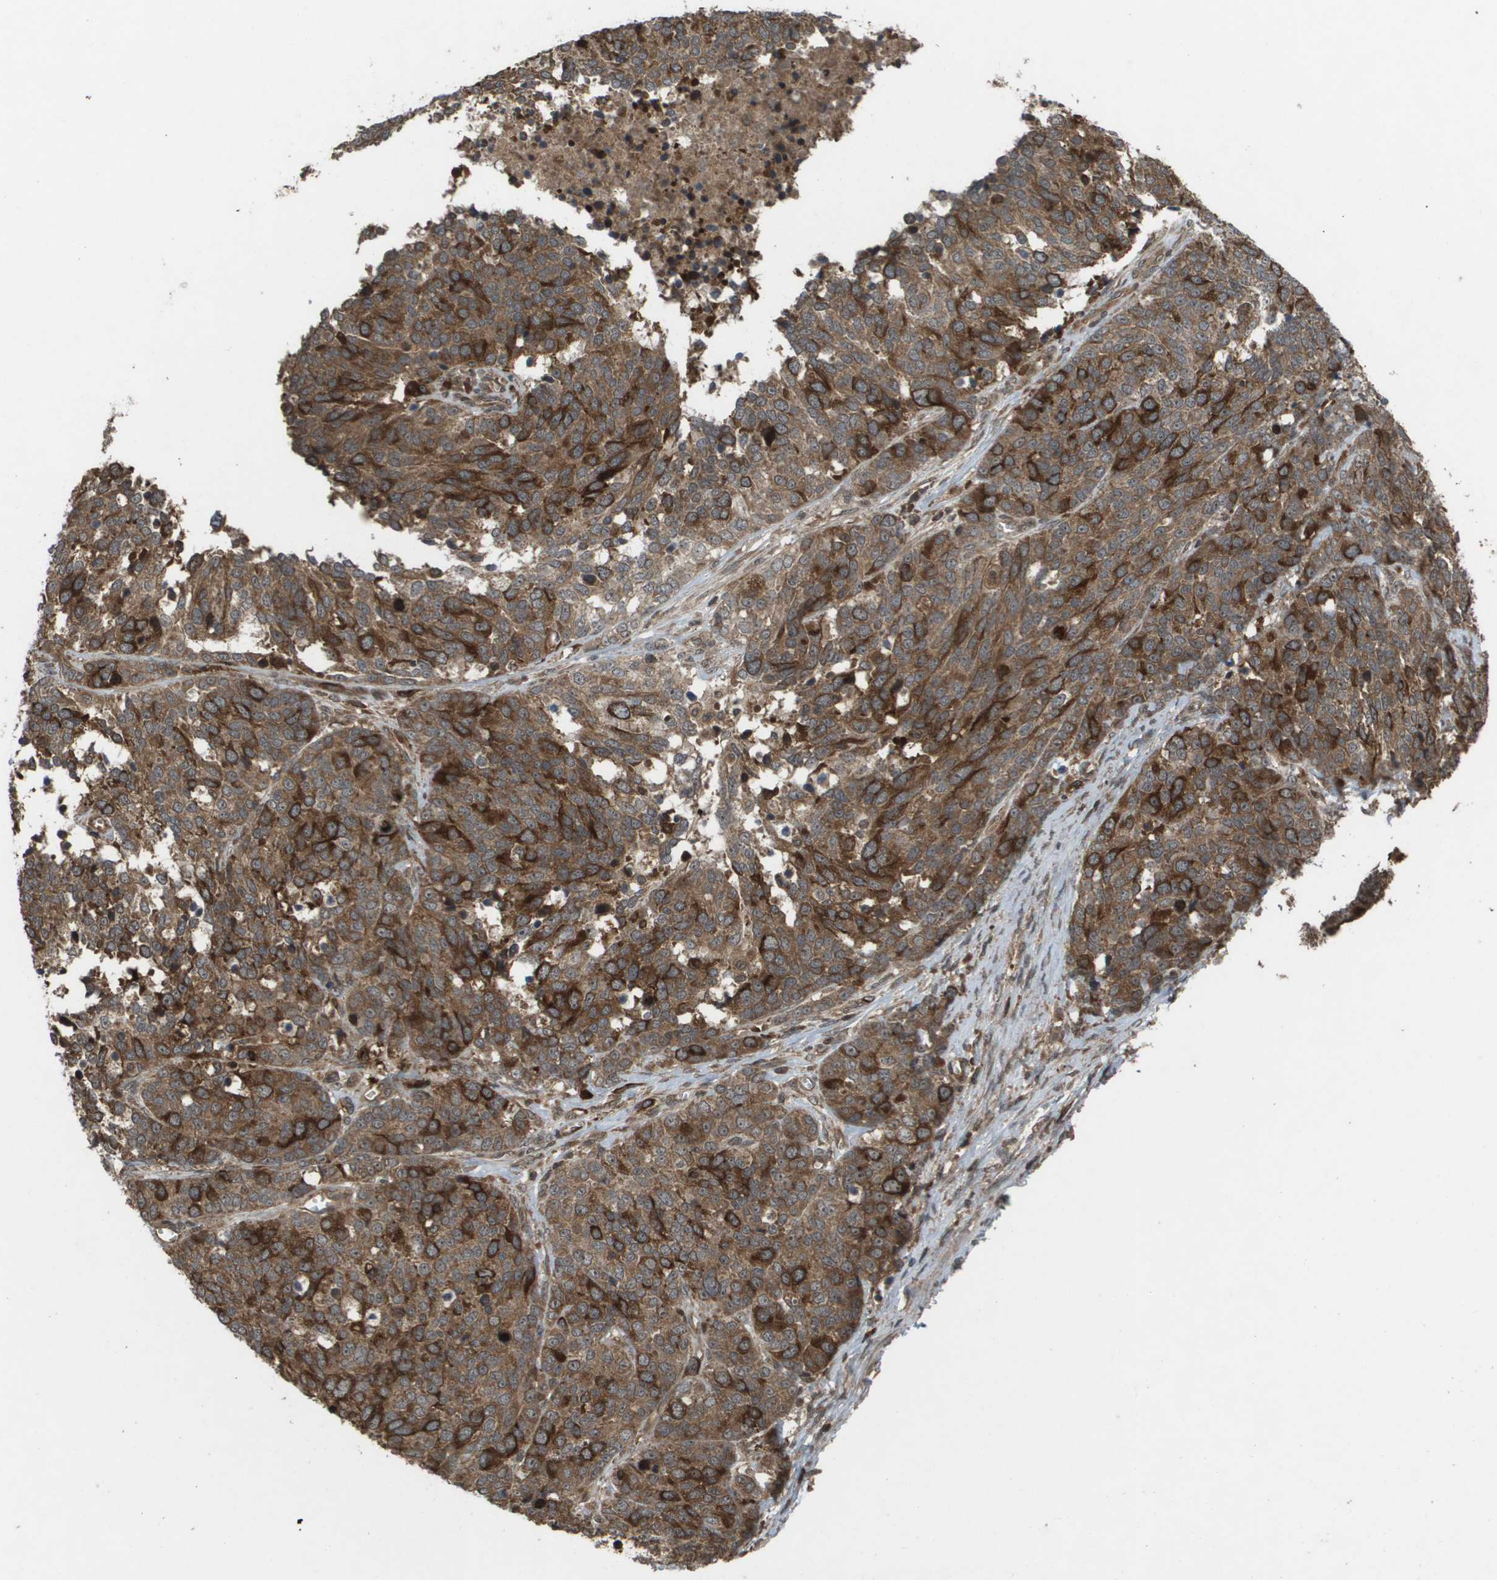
{"staining": {"intensity": "strong", "quantity": ">75%", "location": "cytoplasmic/membranous"}, "tissue": "ovarian cancer", "cell_type": "Tumor cells", "image_type": "cancer", "snomed": [{"axis": "morphology", "description": "Cystadenocarcinoma, serous, NOS"}, {"axis": "topography", "description": "Ovary"}], "caption": "The image shows a brown stain indicating the presence of a protein in the cytoplasmic/membranous of tumor cells in ovarian cancer. (Stains: DAB in brown, nuclei in blue, Microscopy: brightfield microscopy at high magnification).", "gene": "KIF11", "patient": {"sex": "female", "age": 44}}